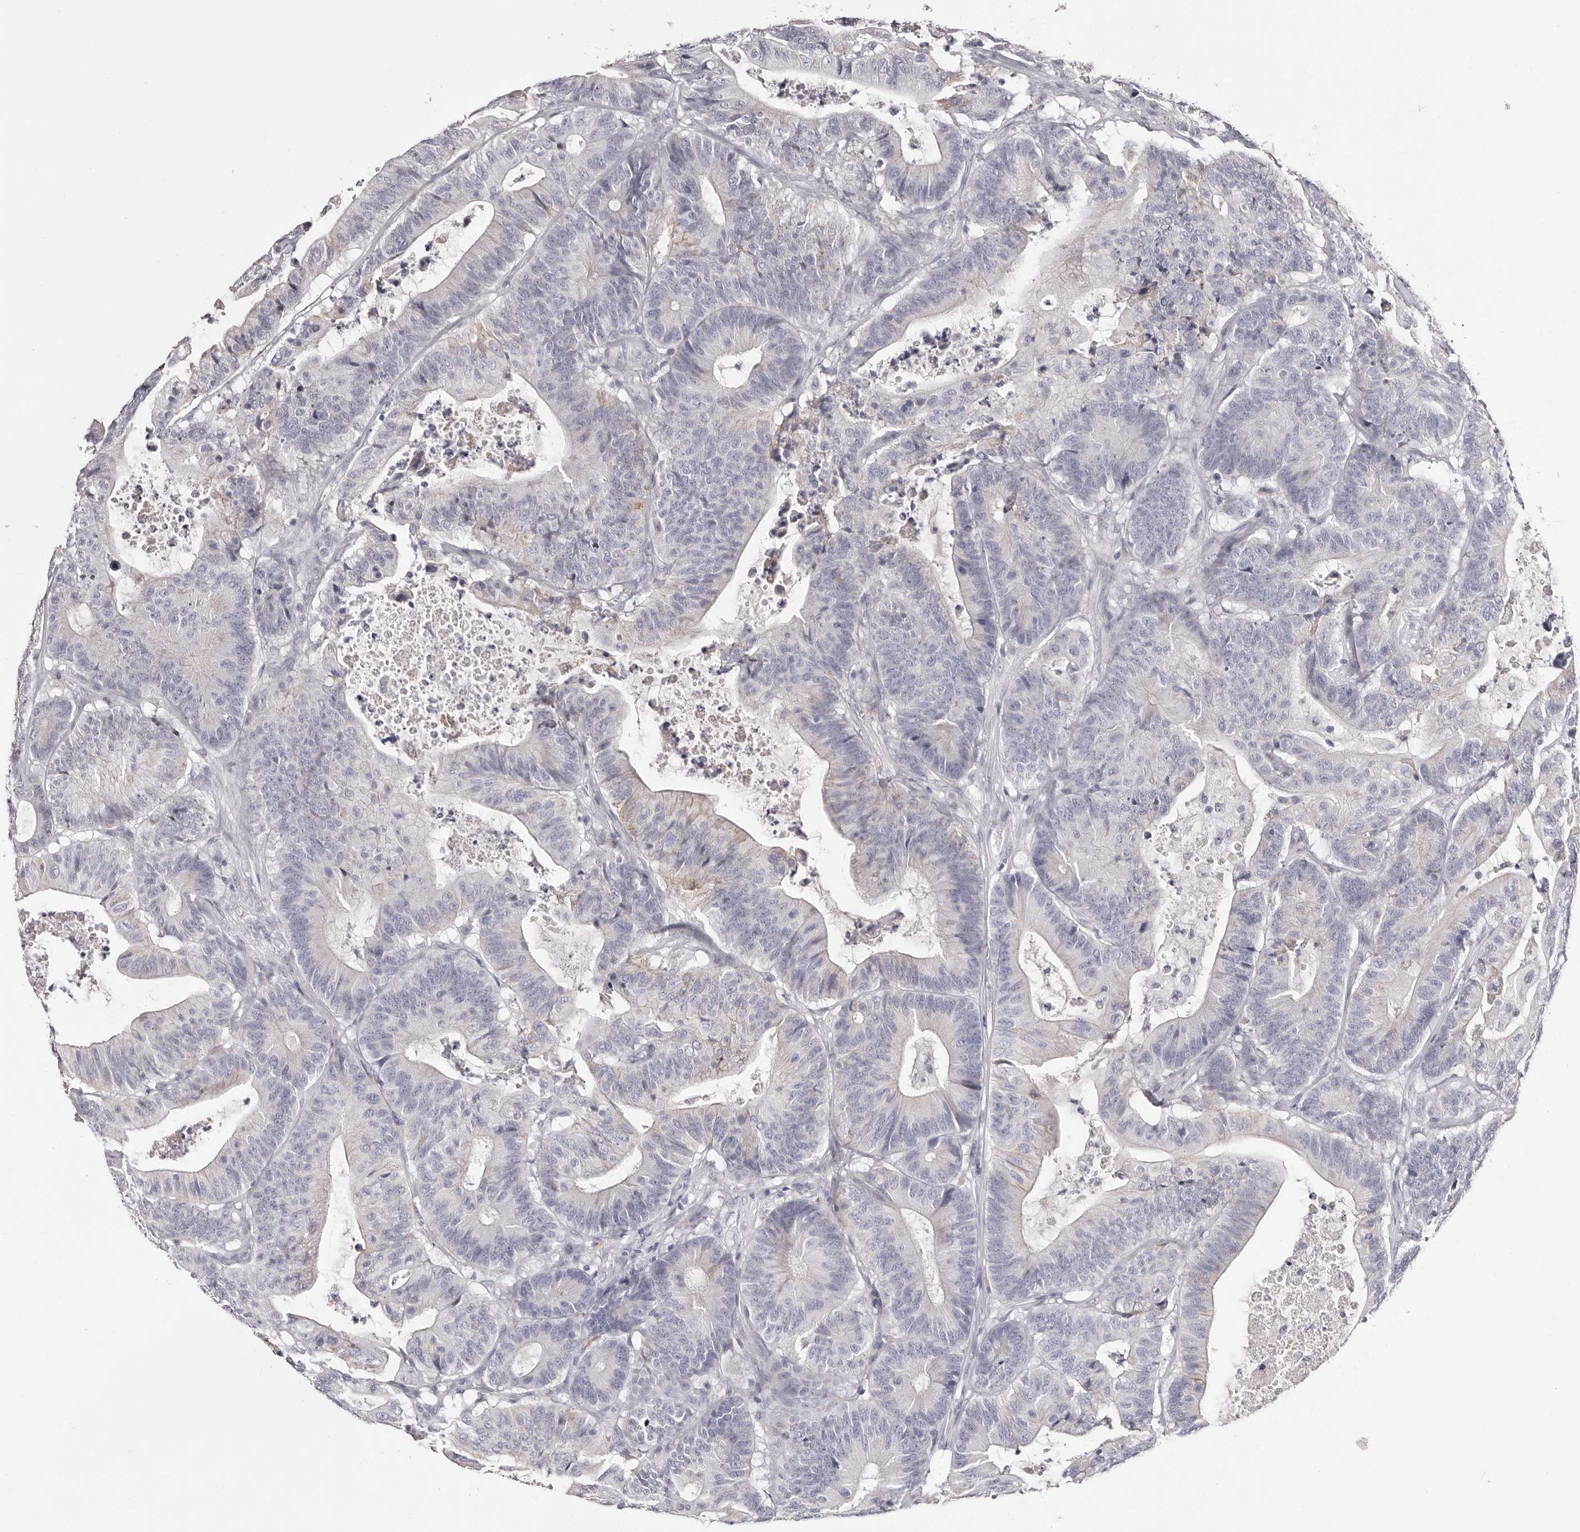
{"staining": {"intensity": "negative", "quantity": "none", "location": "none"}, "tissue": "colorectal cancer", "cell_type": "Tumor cells", "image_type": "cancer", "snomed": [{"axis": "morphology", "description": "Adenocarcinoma, NOS"}, {"axis": "topography", "description": "Colon"}], "caption": "Micrograph shows no significant protein expression in tumor cells of colorectal cancer.", "gene": "AKNAD1", "patient": {"sex": "female", "age": 84}}